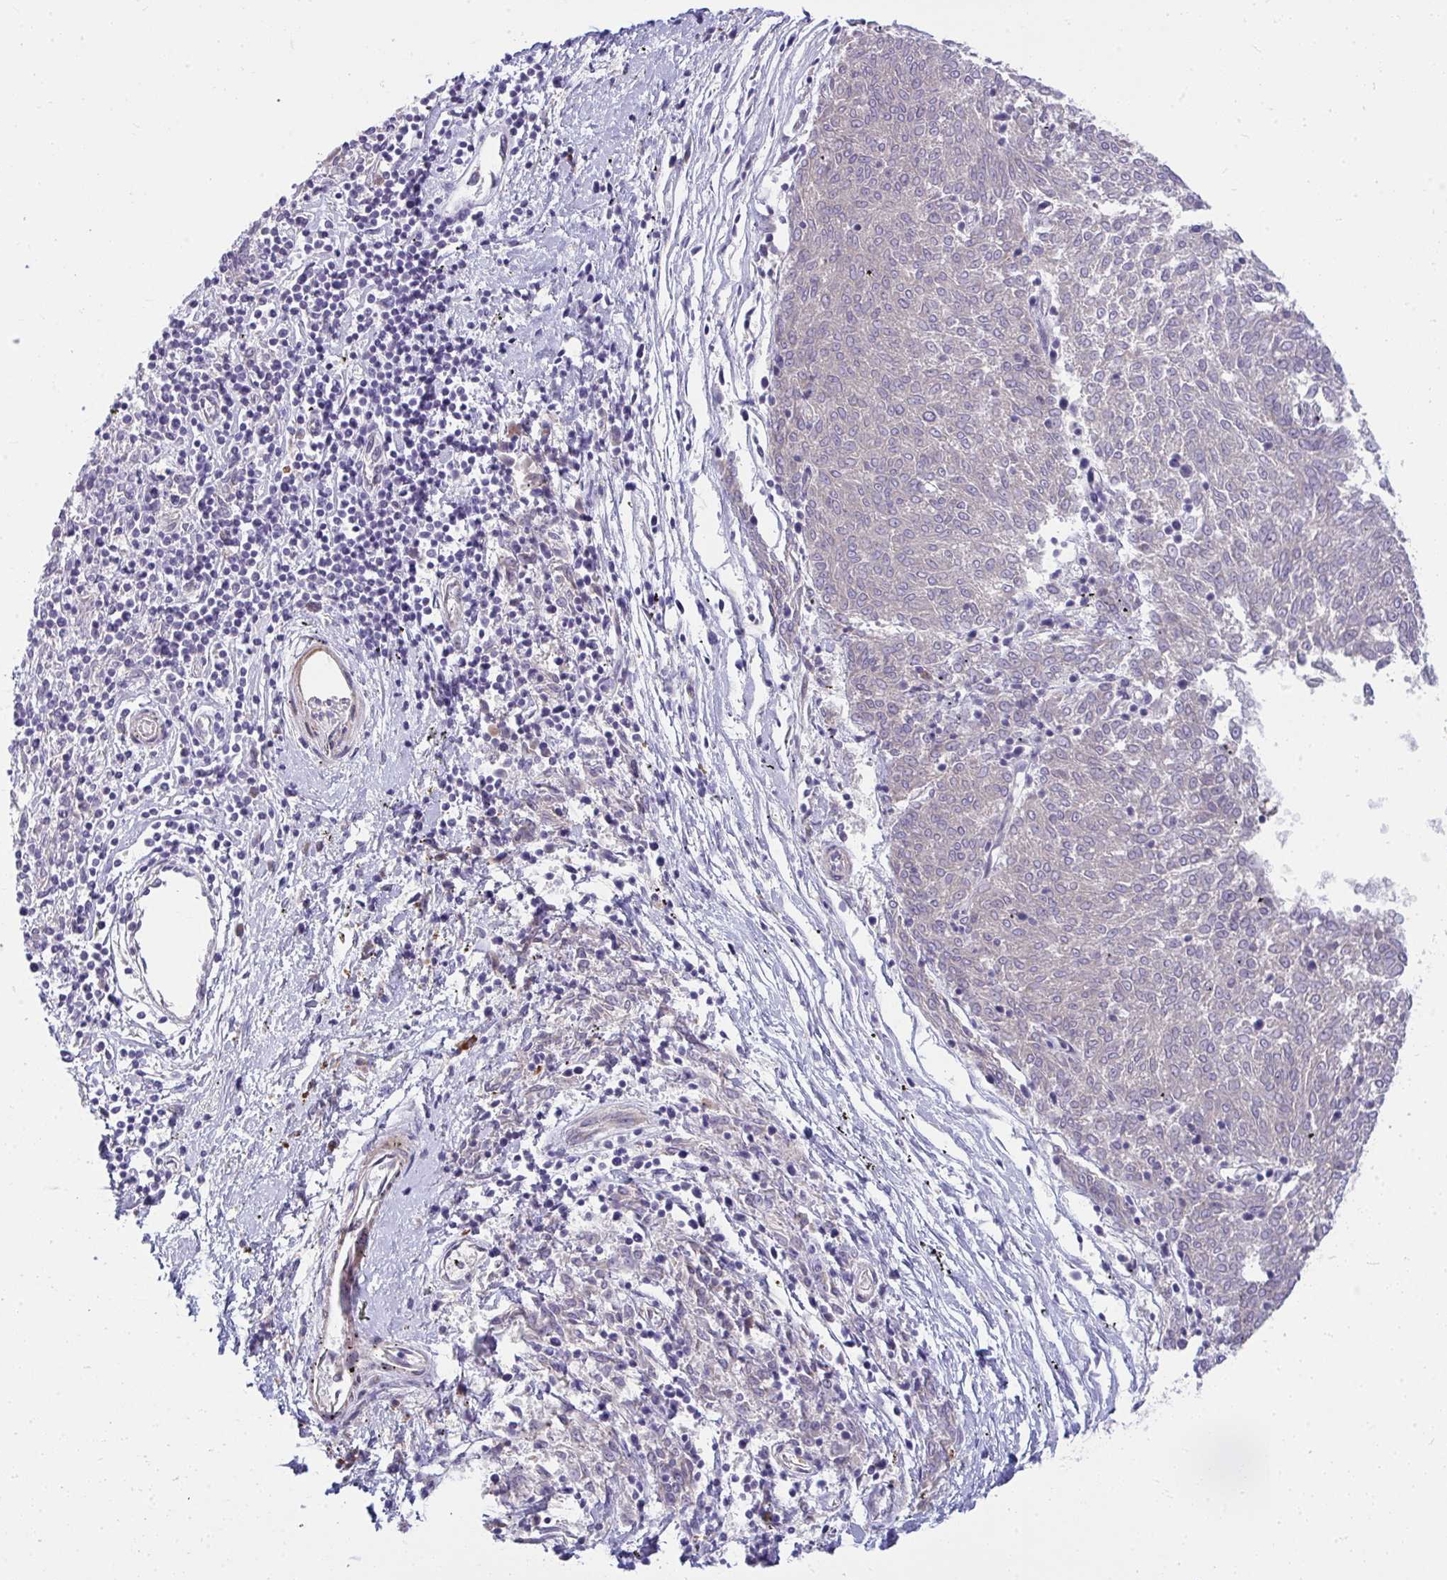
{"staining": {"intensity": "negative", "quantity": "none", "location": "none"}, "tissue": "melanoma", "cell_type": "Tumor cells", "image_type": "cancer", "snomed": [{"axis": "morphology", "description": "Malignant melanoma, NOS"}, {"axis": "topography", "description": "Skin"}], "caption": "Melanoma stained for a protein using IHC shows no positivity tumor cells.", "gene": "PIGZ", "patient": {"sex": "female", "age": 72}}